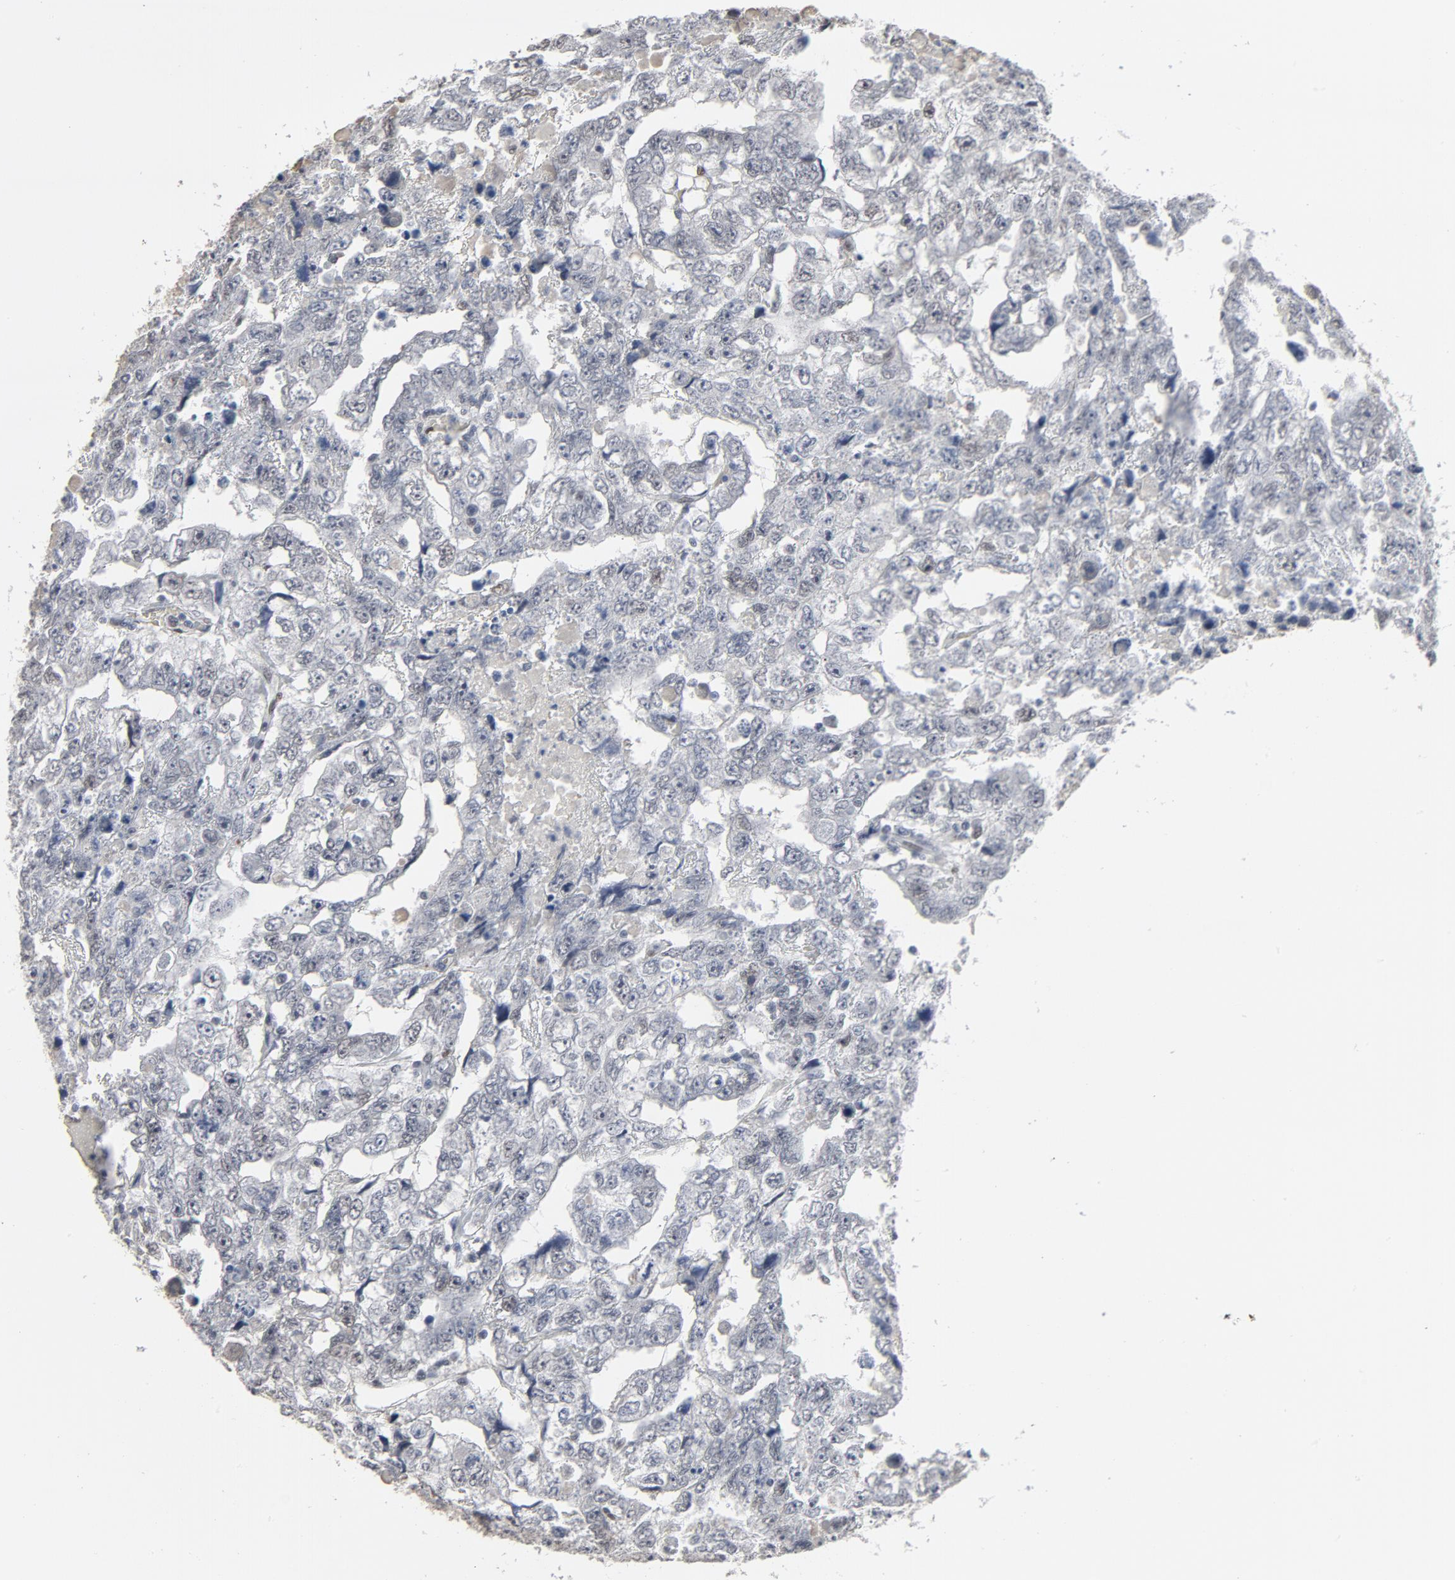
{"staining": {"intensity": "negative", "quantity": "none", "location": "none"}, "tissue": "testis cancer", "cell_type": "Tumor cells", "image_type": "cancer", "snomed": [{"axis": "morphology", "description": "Carcinoma, Embryonal, NOS"}, {"axis": "topography", "description": "Testis"}], "caption": "Tumor cells are negative for protein expression in human testis cancer.", "gene": "ATF7", "patient": {"sex": "male", "age": 36}}